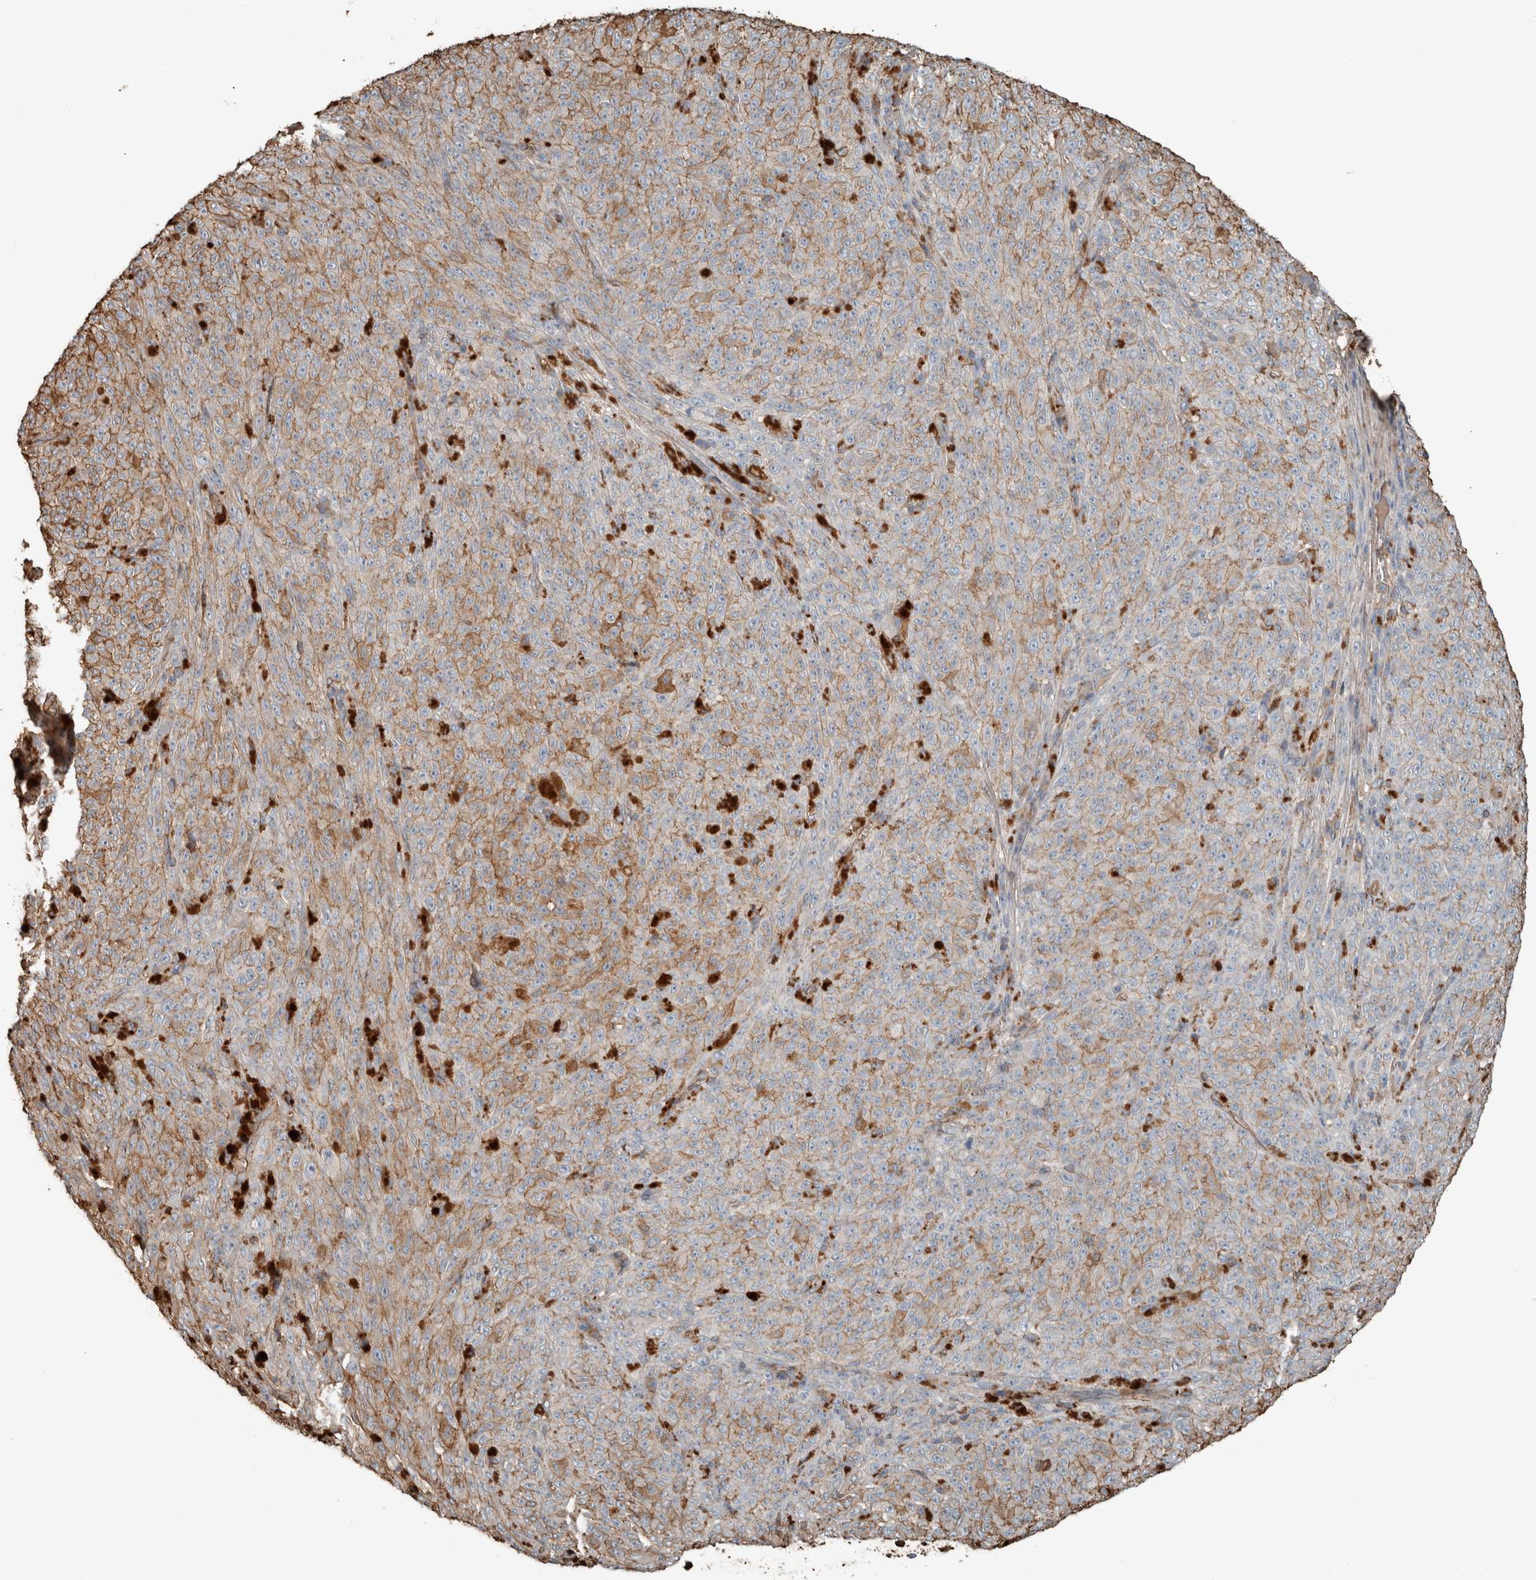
{"staining": {"intensity": "weak", "quantity": "25%-75%", "location": "cytoplasmic/membranous"}, "tissue": "melanoma", "cell_type": "Tumor cells", "image_type": "cancer", "snomed": [{"axis": "morphology", "description": "Malignant melanoma, NOS"}, {"axis": "topography", "description": "Skin"}], "caption": "There is low levels of weak cytoplasmic/membranous expression in tumor cells of malignant melanoma, as demonstrated by immunohistochemical staining (brown color).", "gene": "USP34", "patient": {"sex": "female", "age": 82}}